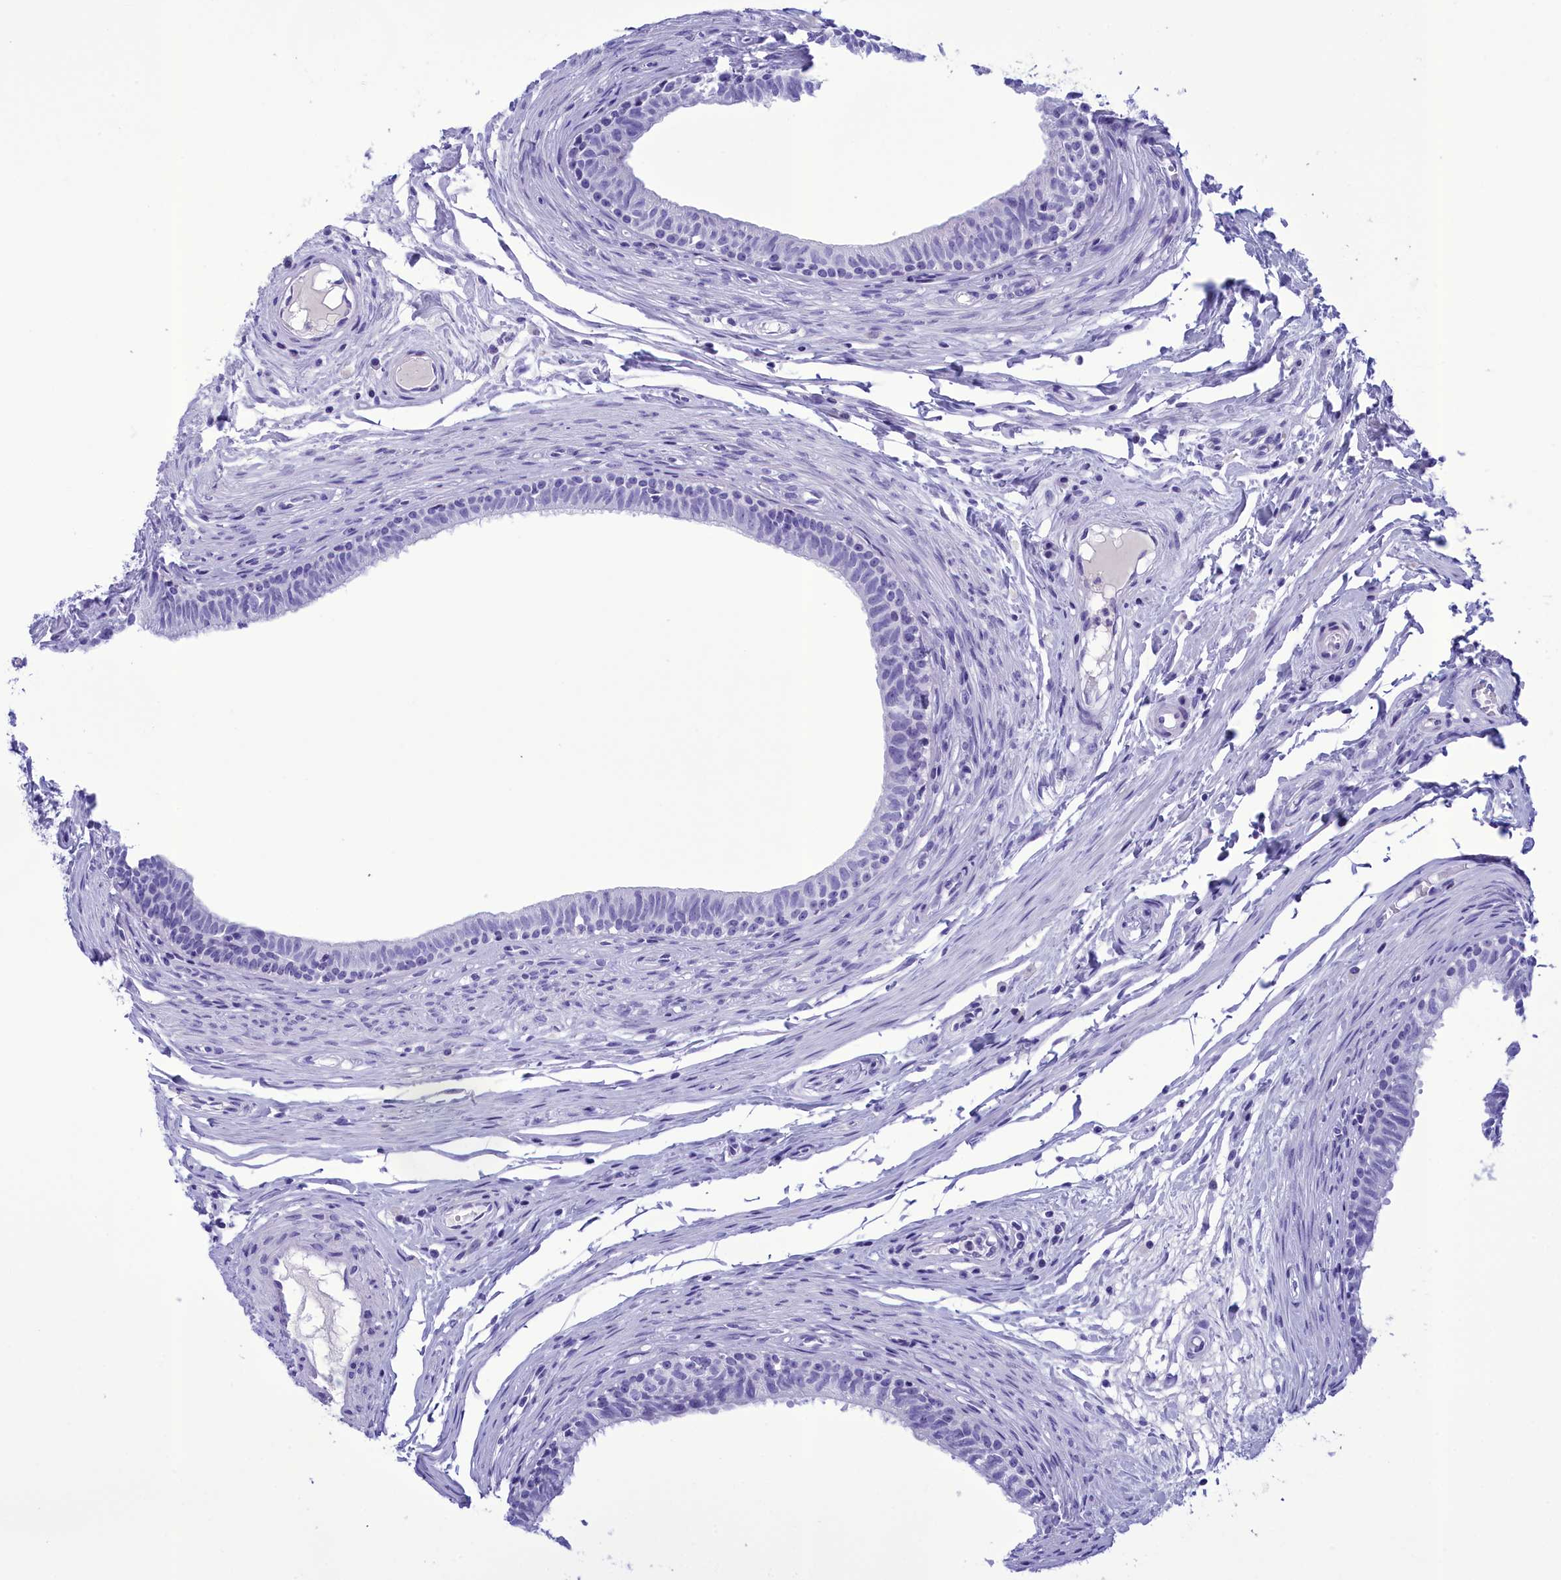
{"staining": {"intensity": "negative", "quantity": "none", "location": "none"}, "tissue": "epididymis", "cell_type": "Glandular cells", "image_type": "normal", "snomed": [{"axis": "morphology", "description": "Normal tissue, NOS"}, {"axis": "topography", "description": "Epididymis, spermatic cord, NOS"}], "caption": "Glandular cells show no significant protein positivity in unremarkable epididymis. Brightfield microscopy of immunohistochemistry (IHC) stained with DAB (brown) and hematoxylin (blue), captured at high magnification.", "gene": "BRI3", "patient": {"sex": "male", "age": 22}}